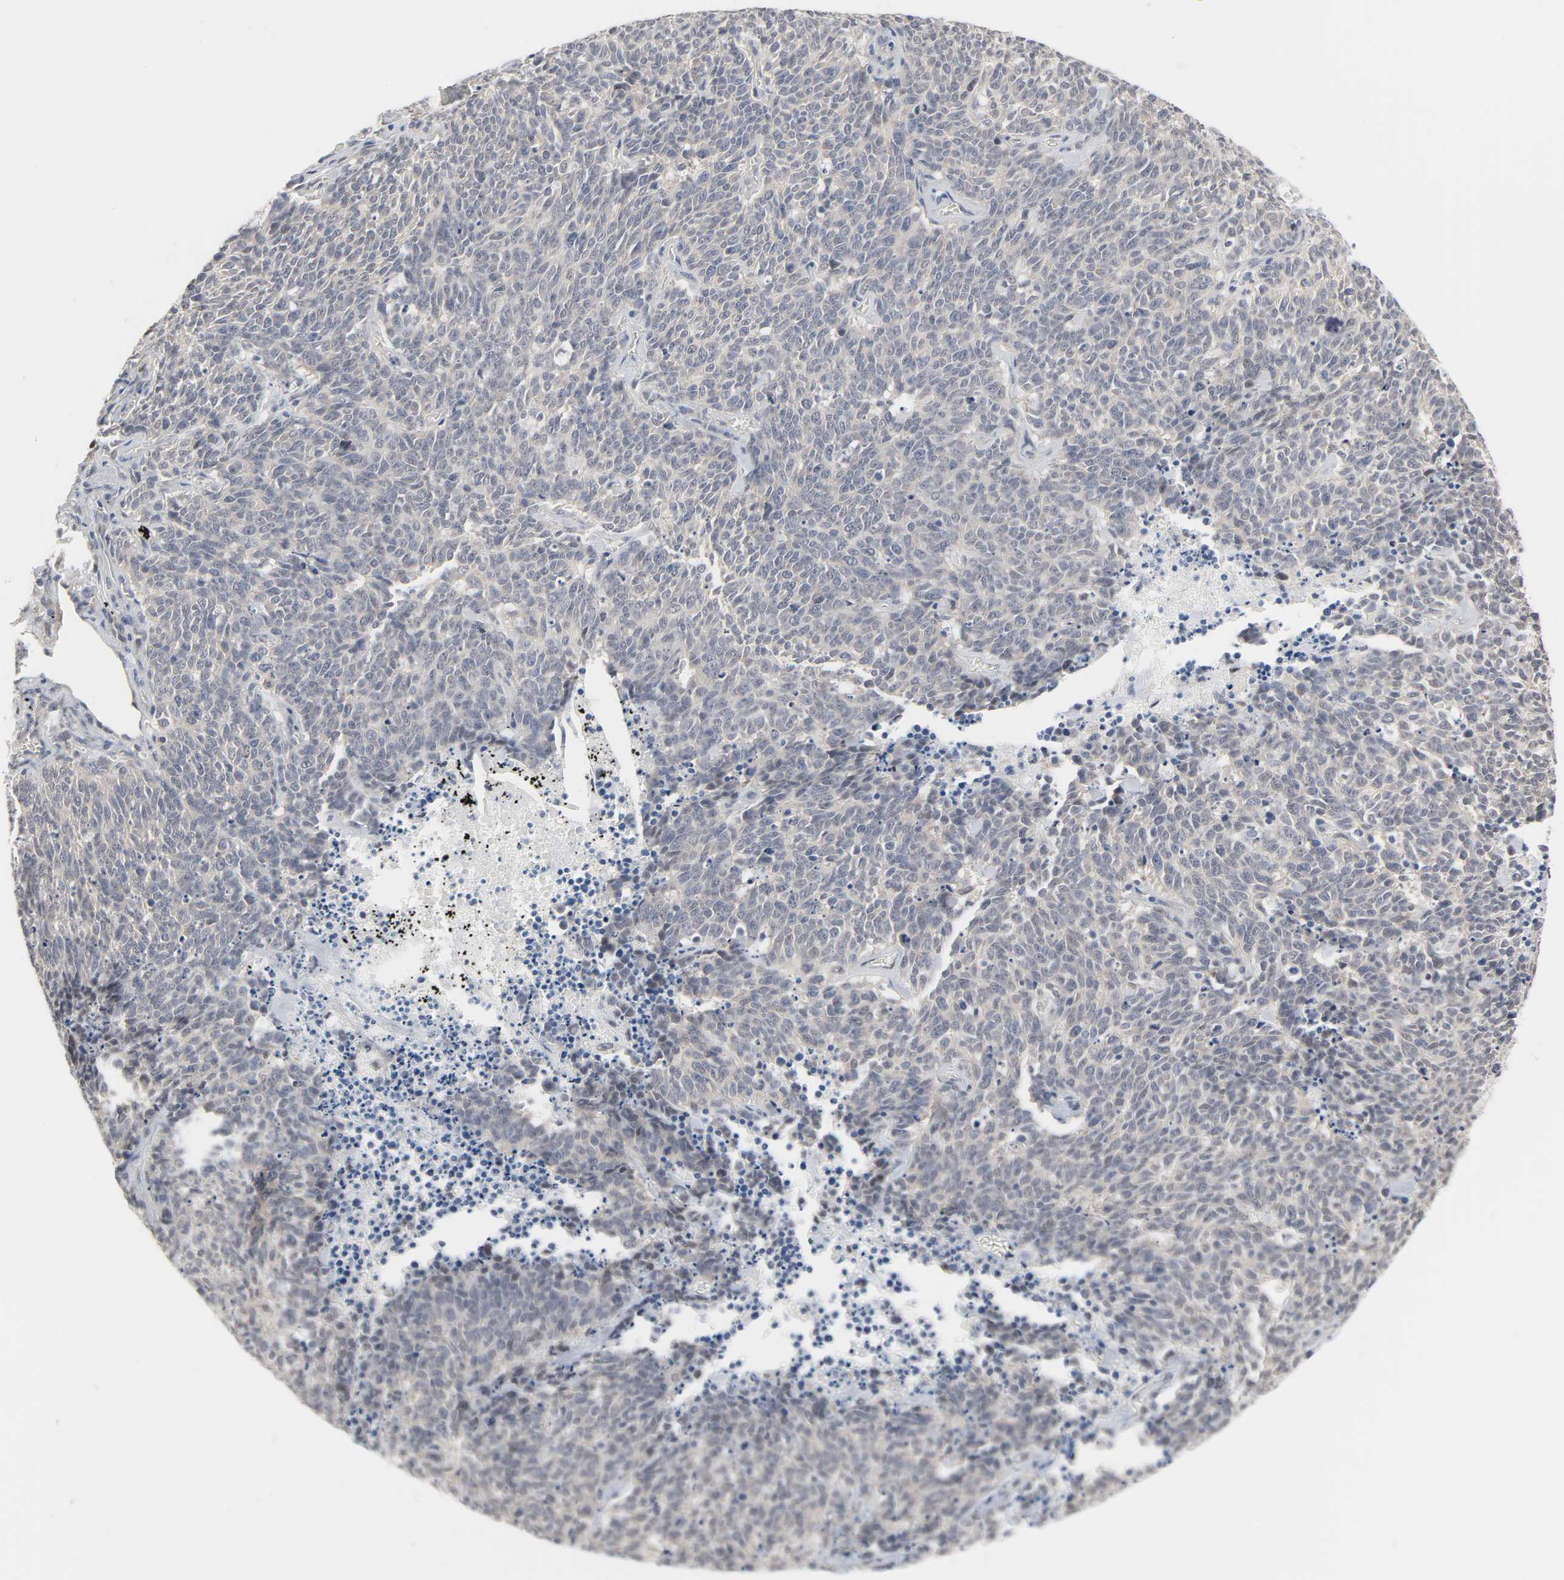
{"staining": {"intensity": "negative", "quantity": "none", "location": "none"}, "tissue": "lung cancer", "cell_type": "Tumor cells", "image_type": "cancer", "snomed": [{"axis": "morphology", "description": "Neoplasm, malignant, NOS"}, {"axis": "topography", "description": "Lung"}], "caption": "This is a photomicrograph of IHC staining of lung malignant neoplasm, which shows no positivity in tumor cells. The staining is performed using DAB brown chromogen with nuclei counter-stained in using hematoxylin.", "gene": "ACSS2", "patient": {"sex": "female", "age": 58}}